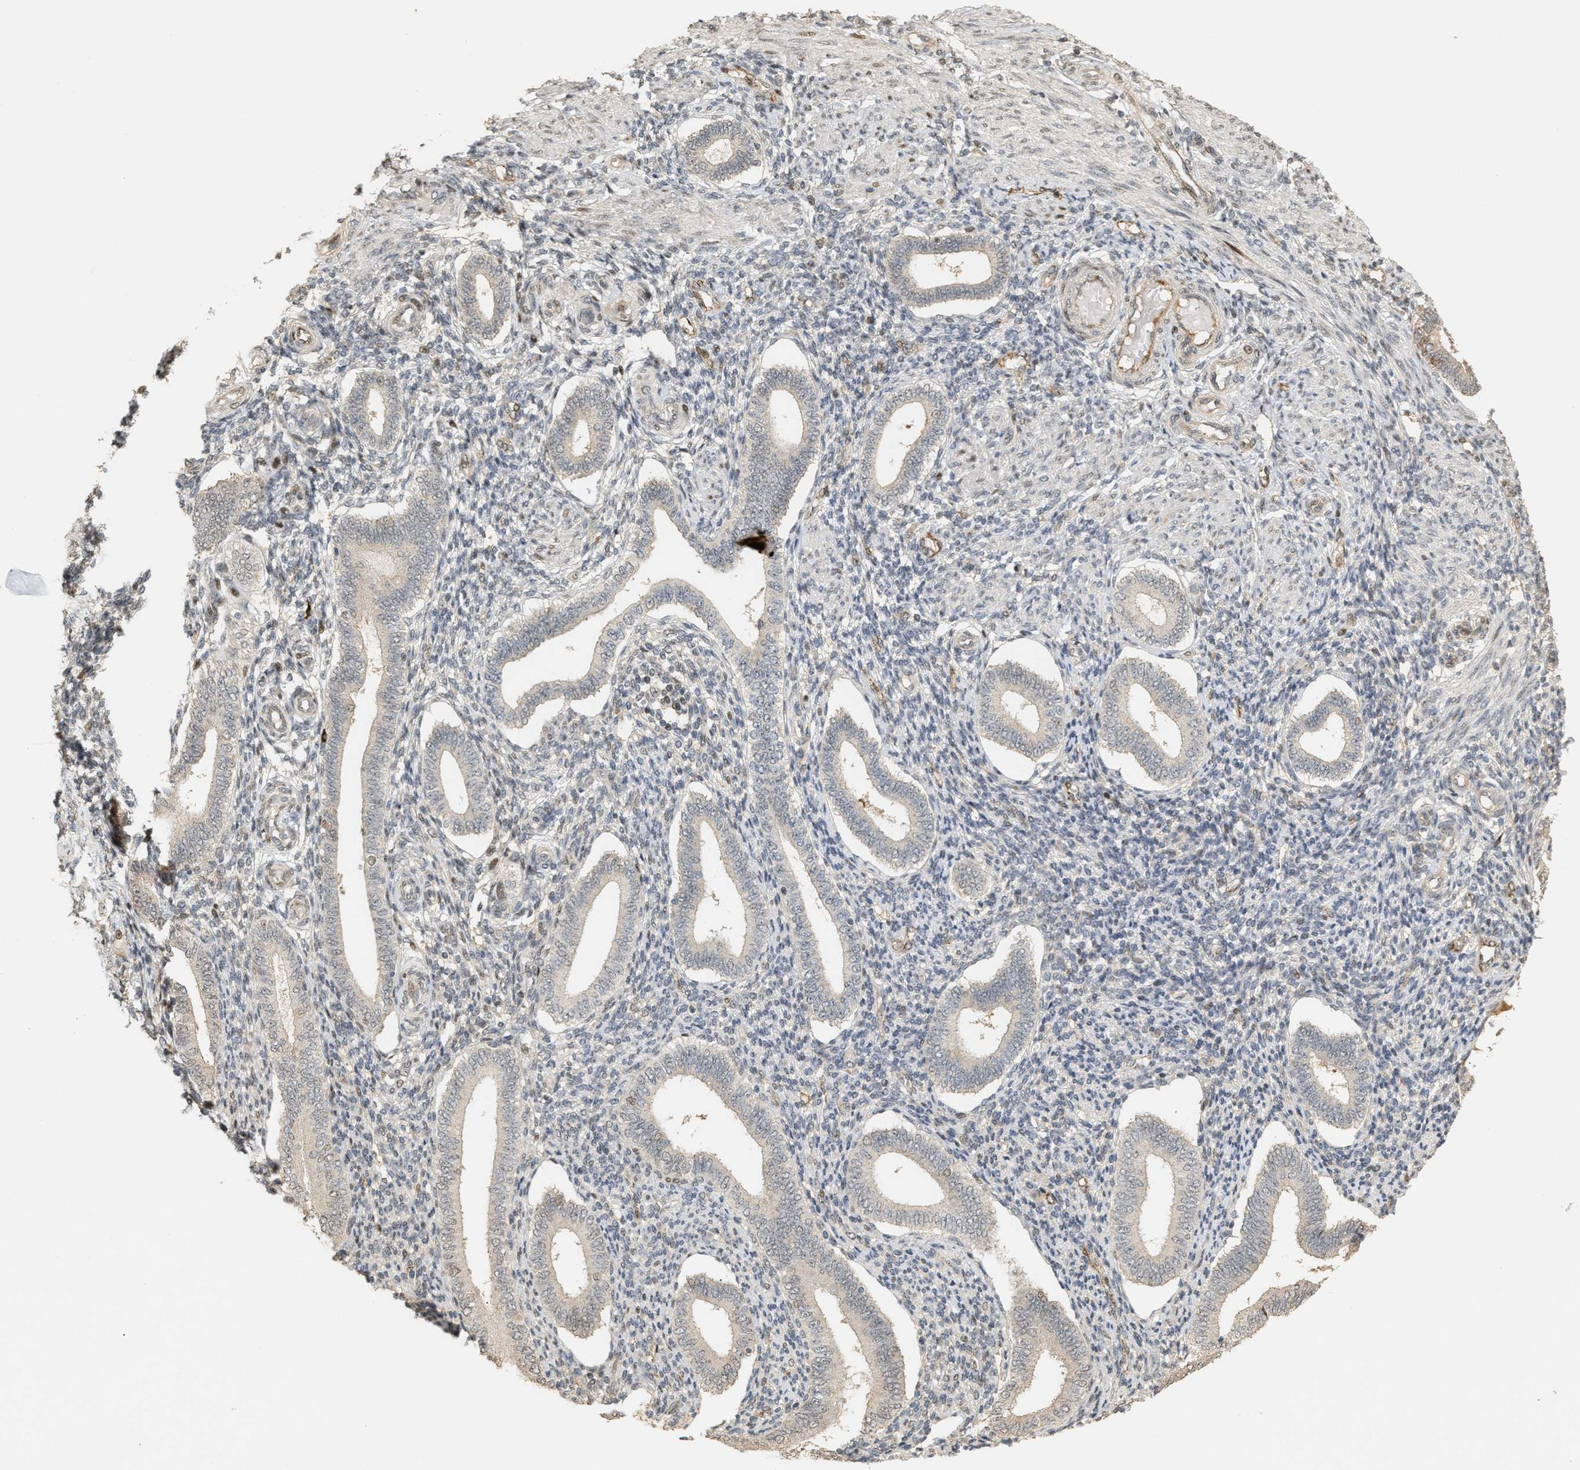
{"staining": {"intensity": "moderate", "quantity": "25%-75%", "location": "nuclear"}, "tissue": "endometrium", "cell_type": "Cells in endometrial stroma", "image_type": "normal", "snomed": [{"axis": "morphology", "description": "Normal tissue, NOS"}, {"axis": "topography", "description": "Endometrium"}], "caption": "Cells in endometrial stroma demonstrate moderate nuclear positivity in approximately 25%-75% of cells in unremarkable endometrium.", "gene": "ZFAND5", "patient": {"sex": "female", "age": 42}}